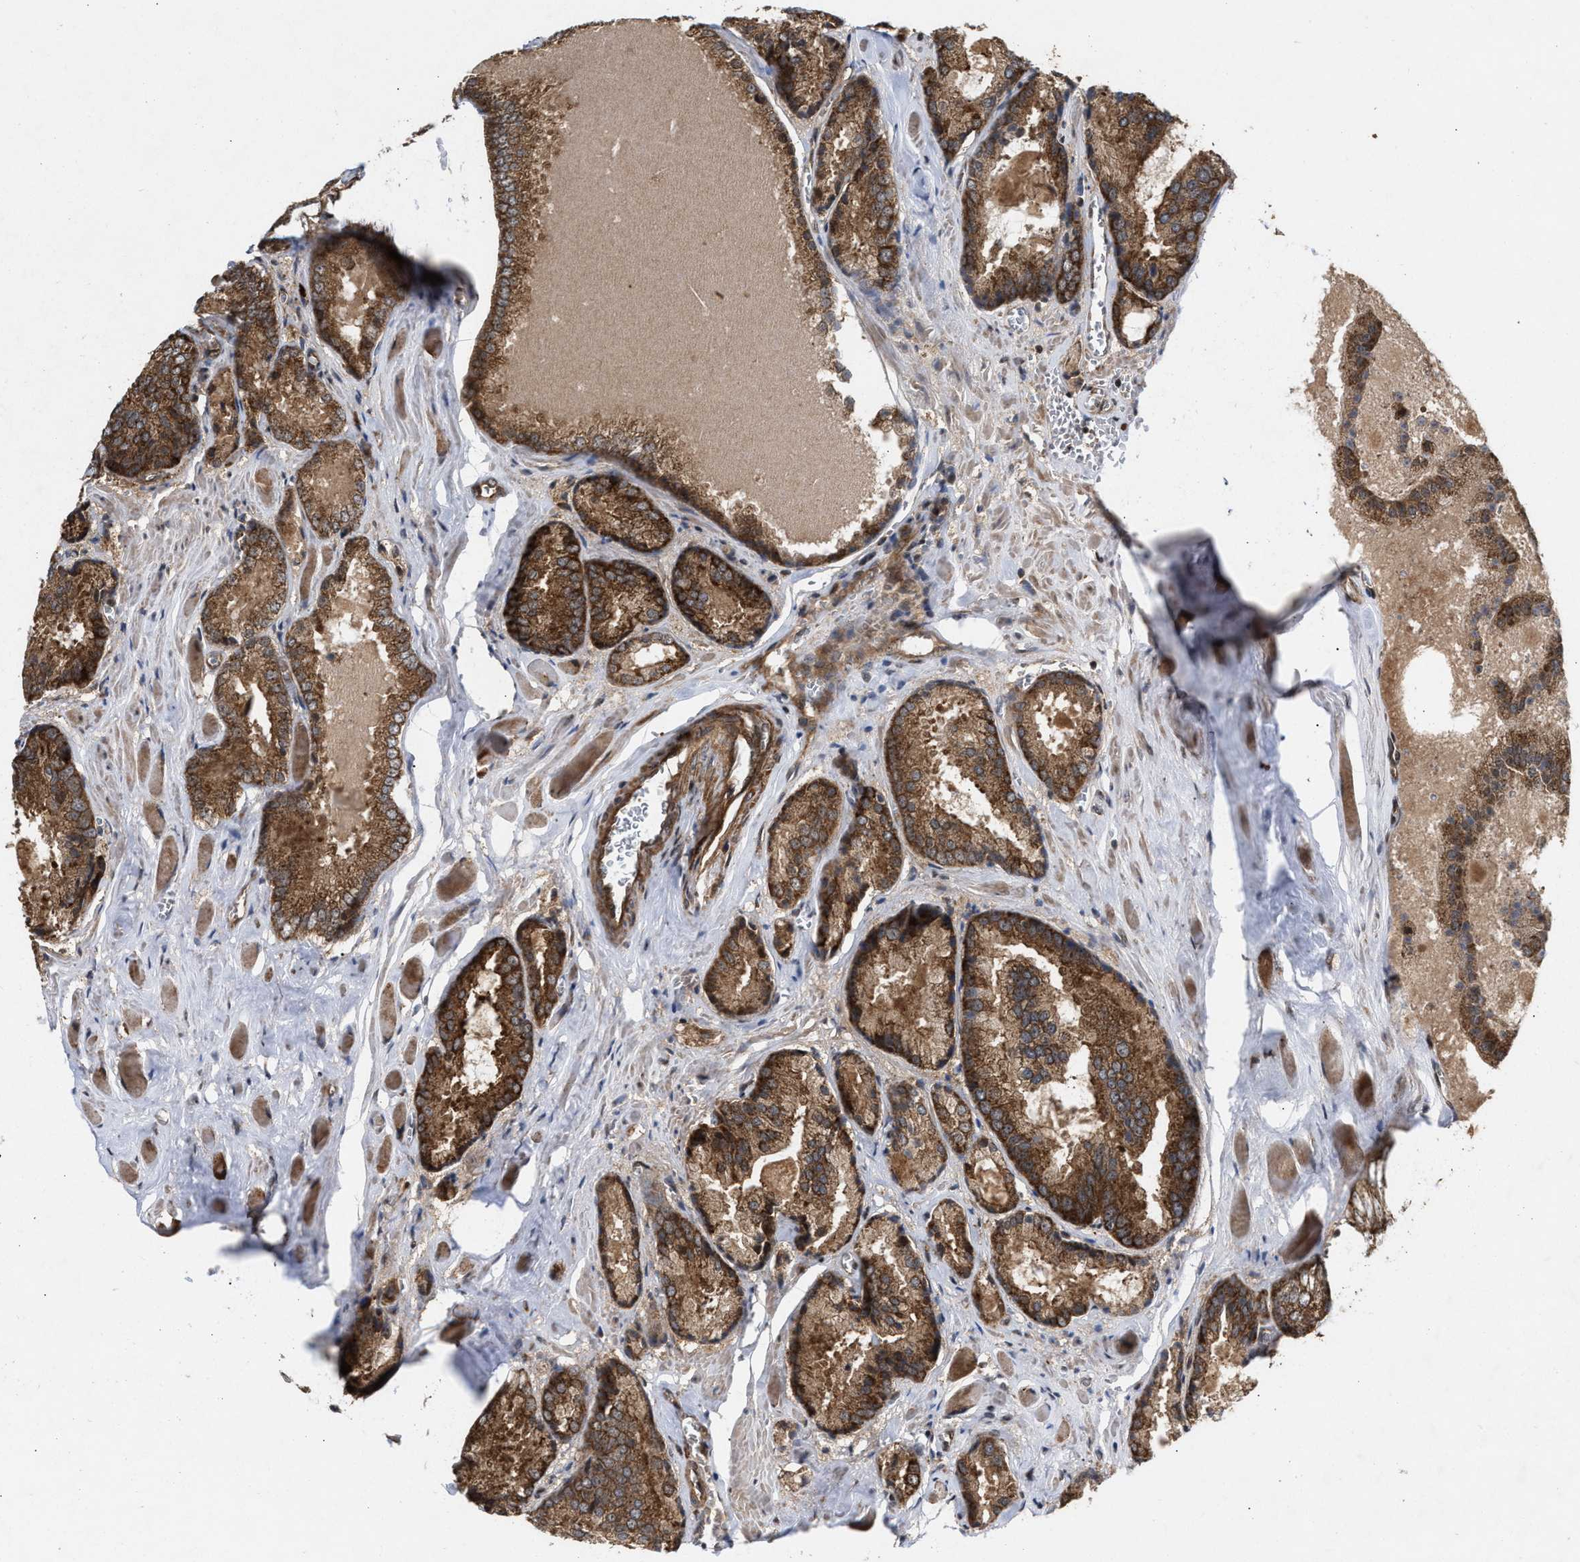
{"staining": {"intensity": "moderate", "quantity": ">75%", "location": "cytoplasmic/membranous"}, "tissue": "prostate cancer", "cell_type": "Tumor cells", "image_type": "cancer", "snomed": [{"axis": "morphology", "description": "Adenocarcinoma, Low grade"}, {"axis": "topography", "description": "Prostate"}], "caption": "This is an image of IHC staining of prostate cancer (adenocarcinoma (low-grade)), which shows moderate staining in the cytoplasmic/membranous of tumor cells.", "gene": "CFLAR", "patient": {"sex": "male", "age": 64}}